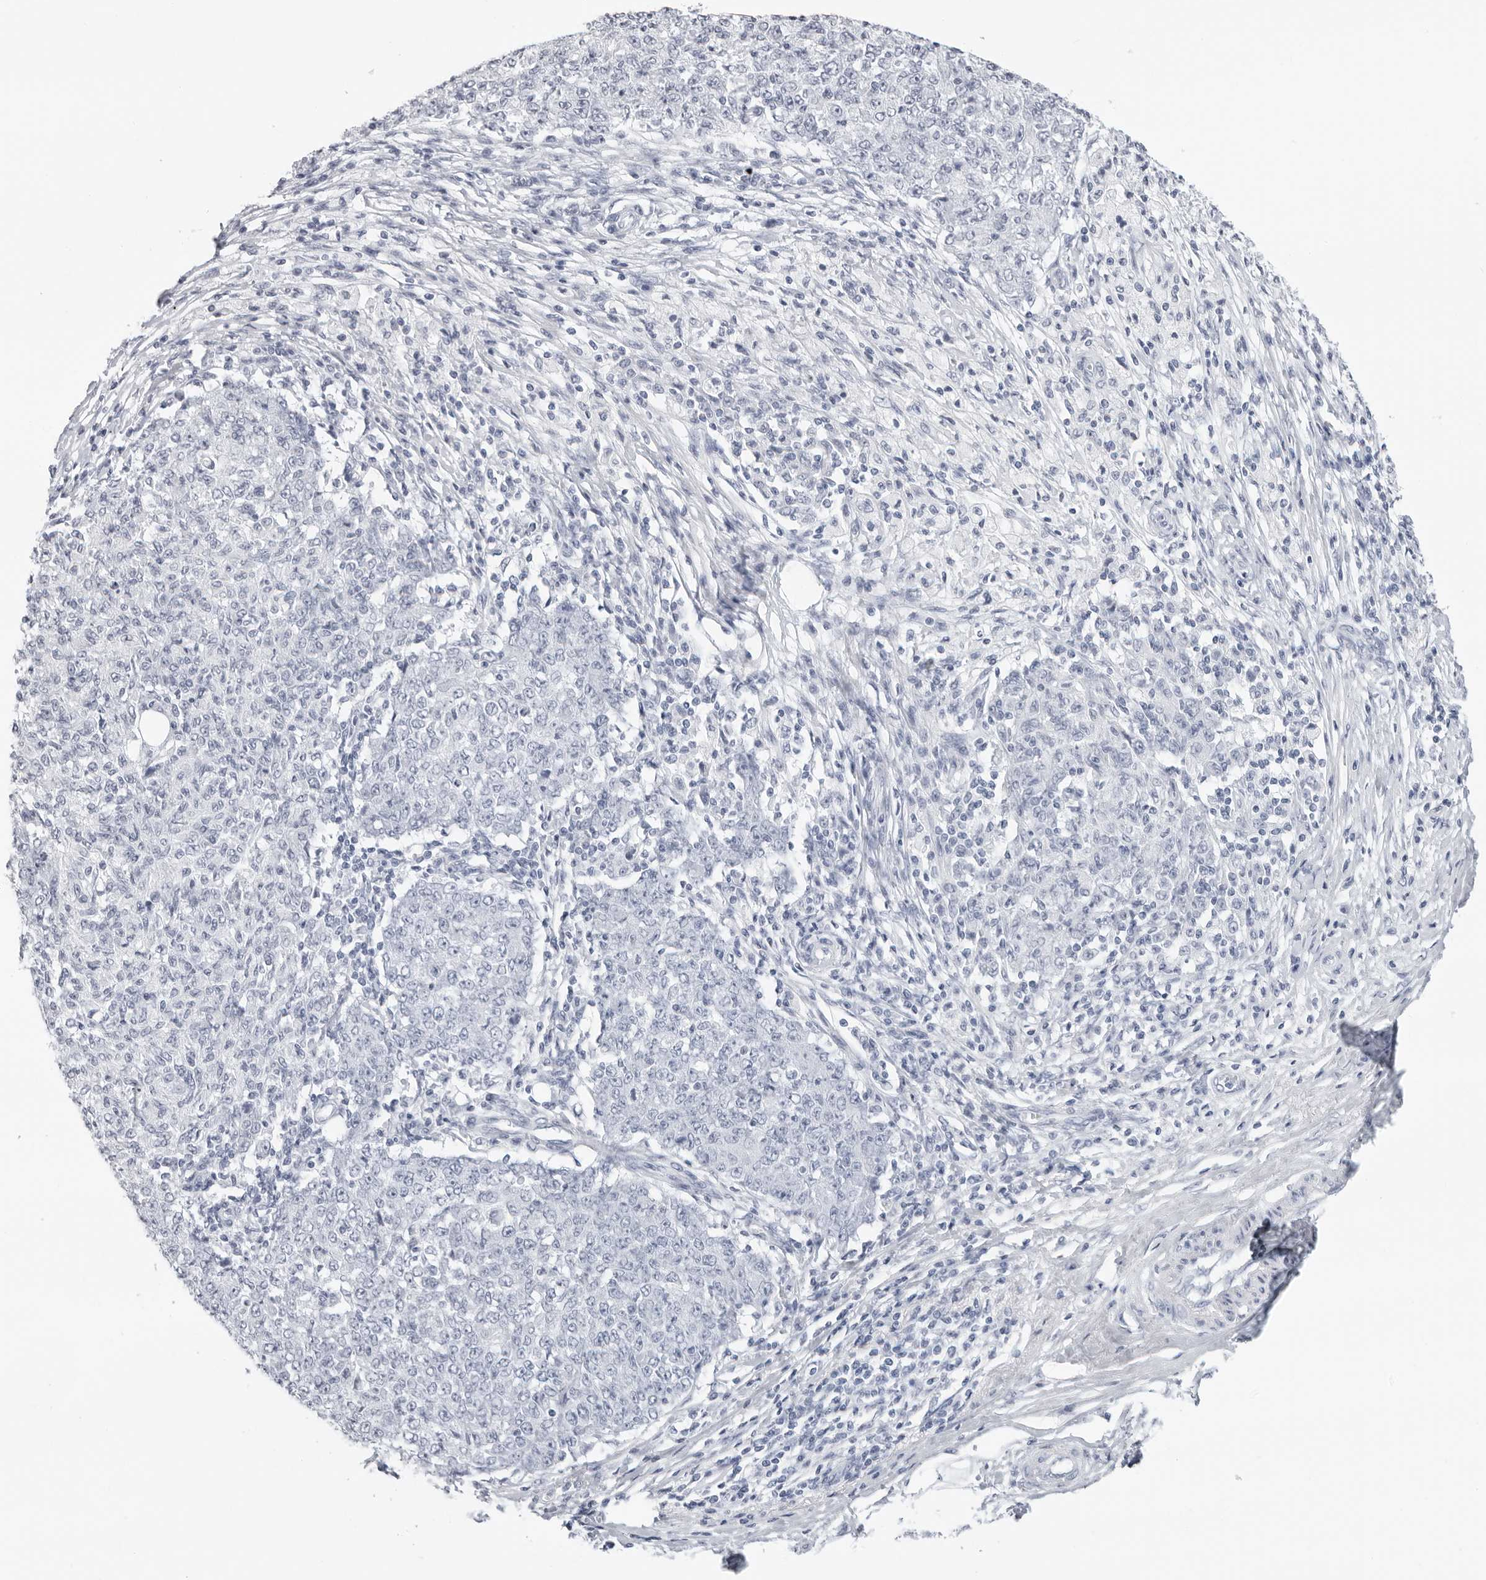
{"staining": {"intensity": "negative", "quantity": "none", "location": "none"}, "tissue": "ovarian cancer", "cell_type": "Tumor cells", "image_type": "cancer", "snomed": [{"axis": "morphology", "description": "Carcinoma, endometroid"}, {"axis": "topography", "description": "Ovary"}], "caption": "Protein analysis of ovarian endometroid carcinoma demonstrates no significant staining in tumor cells. (DAB immunohistochemistry with hematoxylin counter stain).", "gene": "AGMAT", "patient": {"sex": "female", "age": 42}}